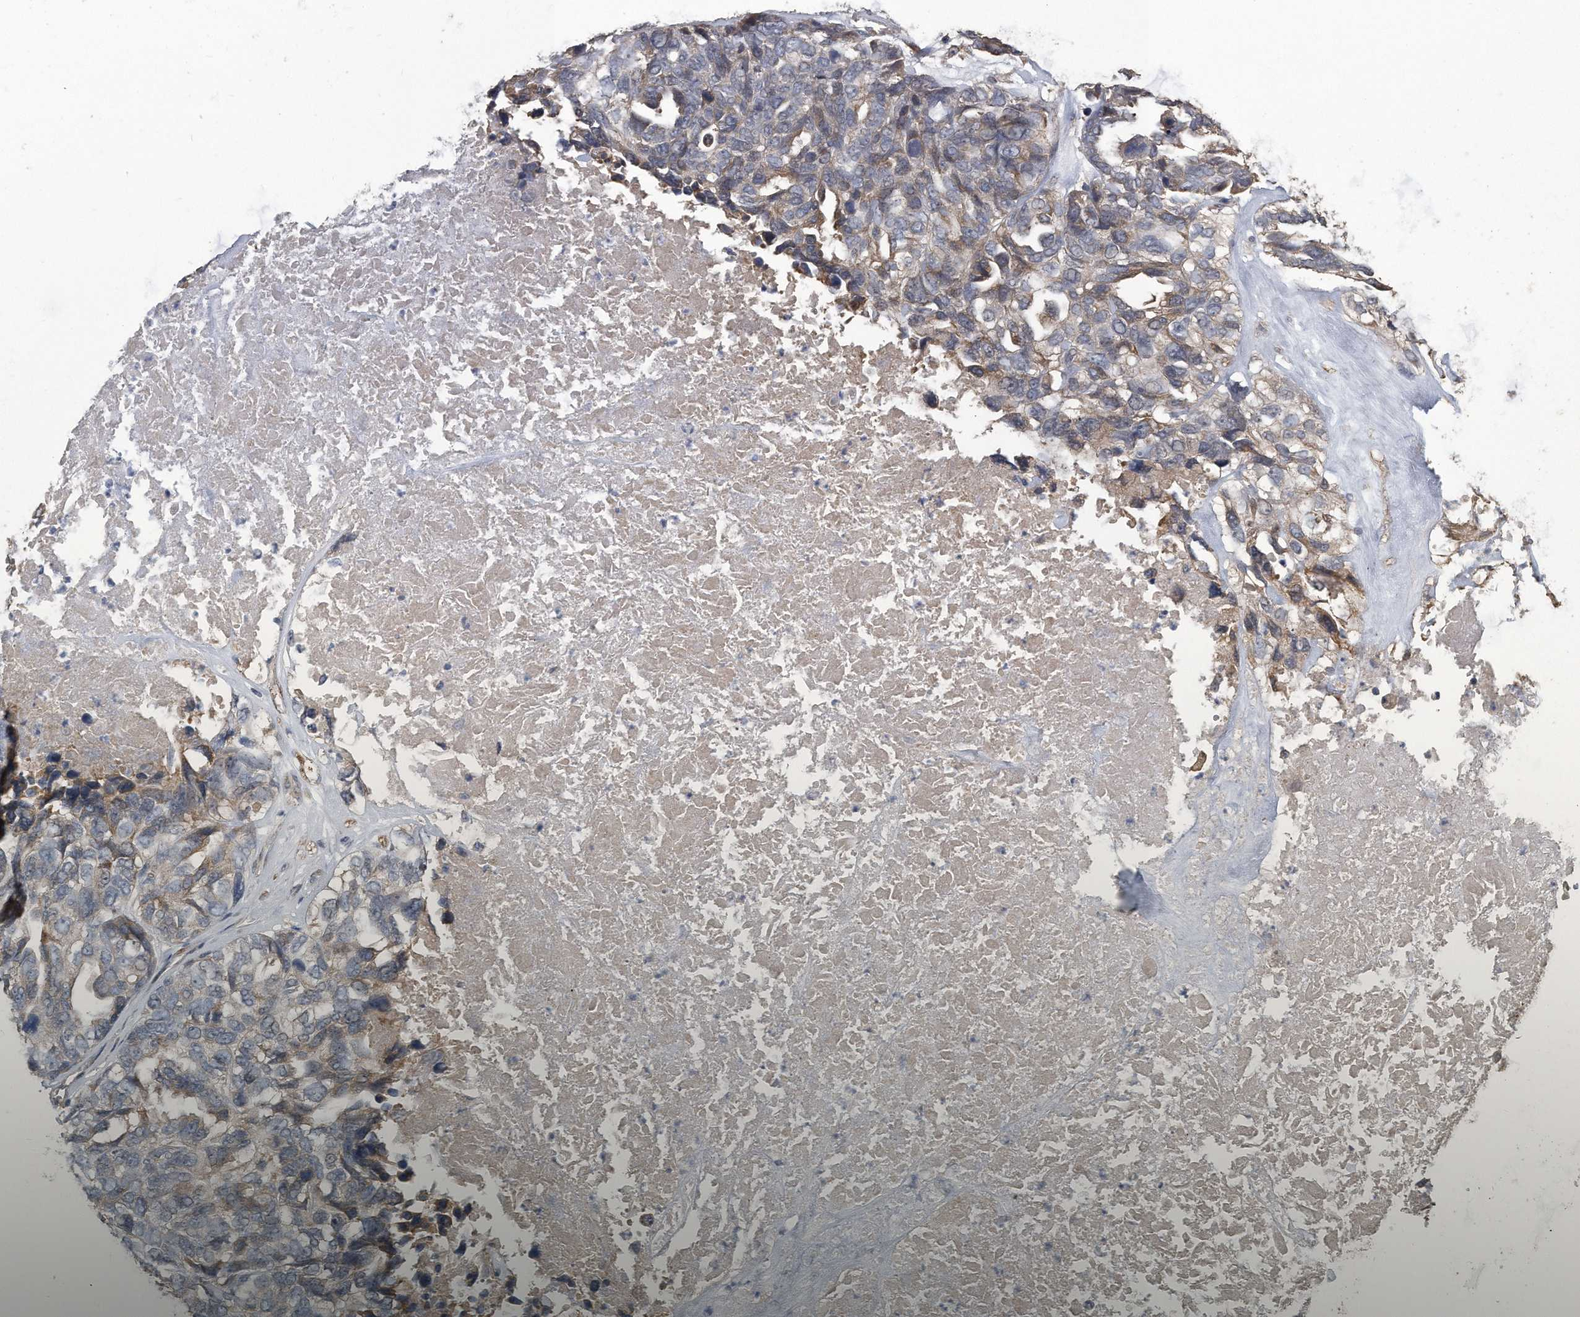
{"staining": {"intensity": "moderate", "quantity": "<25%", "location": "cytoplasmic/membranous"}, "tissue": "ovarian cancer", "cell_type": "Tumor cells", "image_type": "cancer", "snomed": [{"axis": "morphology", "description": "Cystadenocarcinoma, serous, NOS"}, {"axis": "topography", "description": "Ovary"}], "caption": "Brown immunohistochemical staining in human serous cystadenocarcinoma (ovarian) displays moderate cytoplasmic/membranous staining in about <25% of tumor cells.", "gene": "PCLO", "patient": {"sex": "female", "age": 79}}